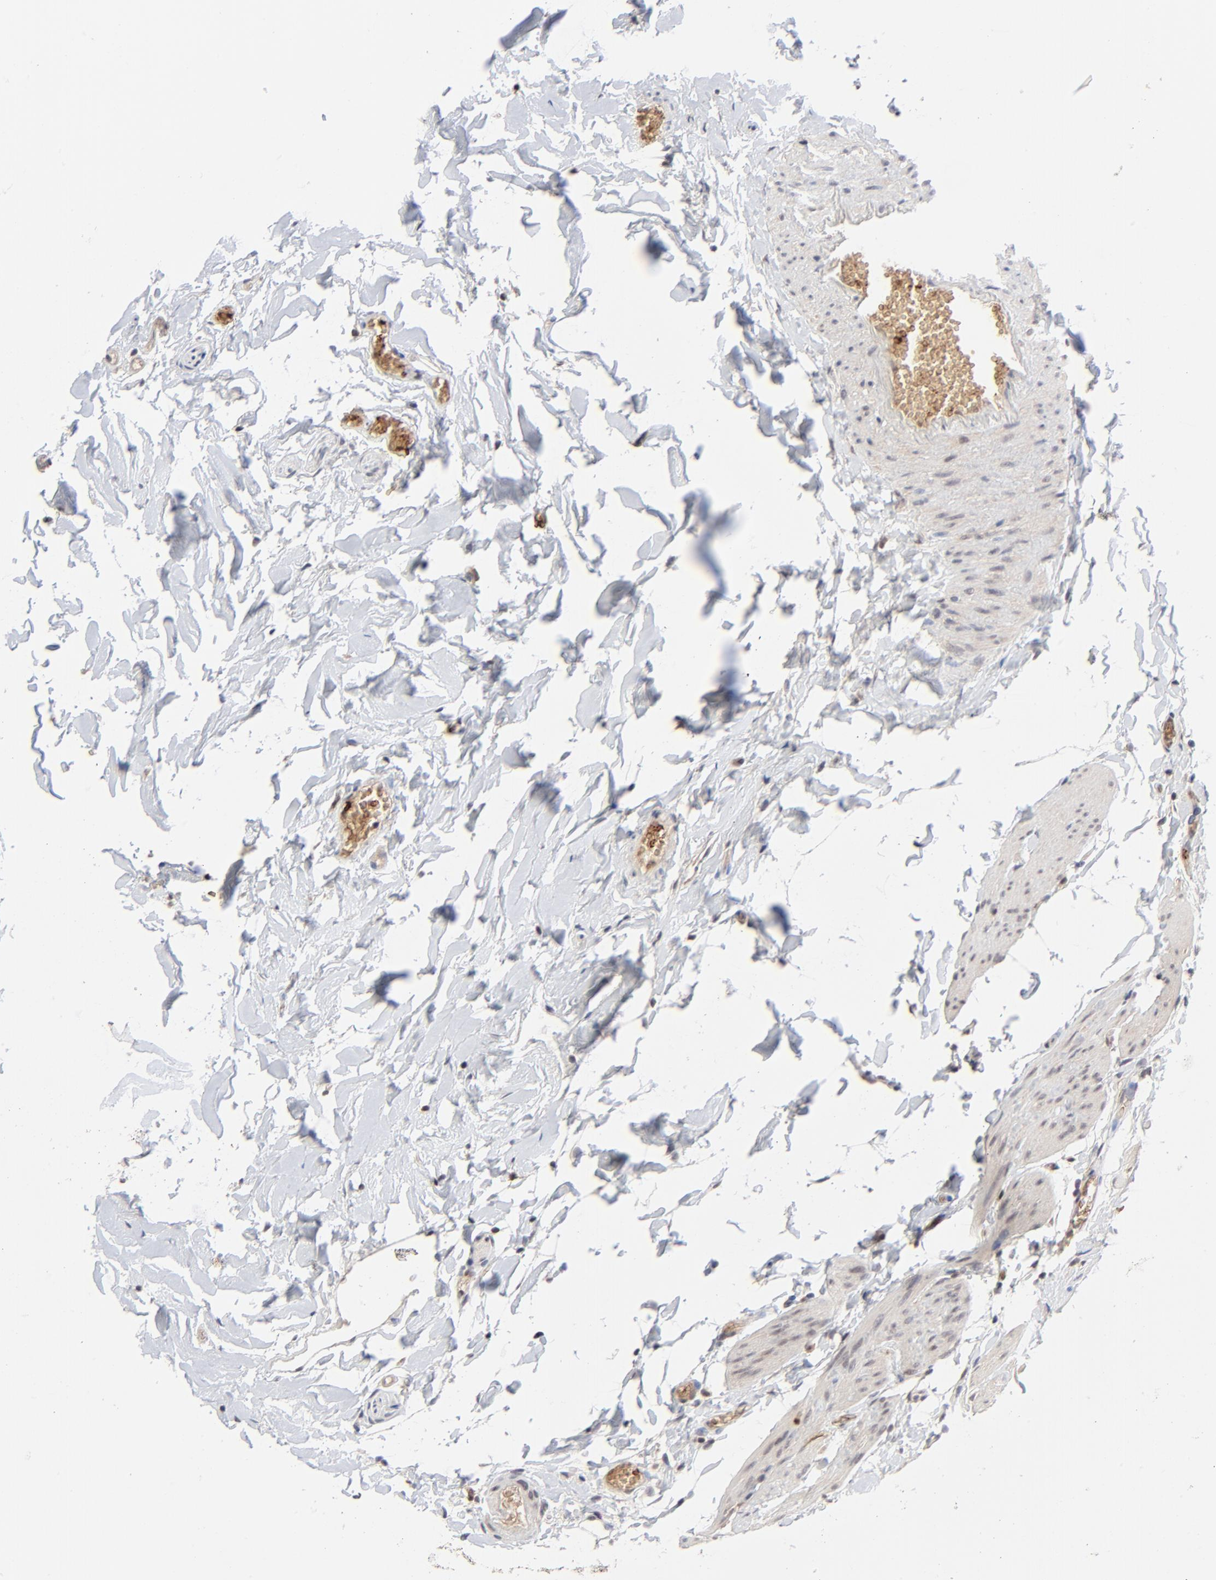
{"staining": {"intensity": "weak", "quantity": "25%-75%", "location": "cytoplasmic/membranous,nuclear"}, "tissue": "gallbladder", "cell_type": "Glandular cells", "image_type": "normal", "snomed": [{"axis": "morphology", "description": "Normal tissue, NOS"}, {"axis": "topography", "description": "Gallbladder"}], "caption": "Protein staining of benign gallbladder displays weak cytoplasmic/membranous,nuclear staining in about 25%-75% of glandular cells.", "gene": "CASP10", "patient": {"sex": "female", "age": 63}}